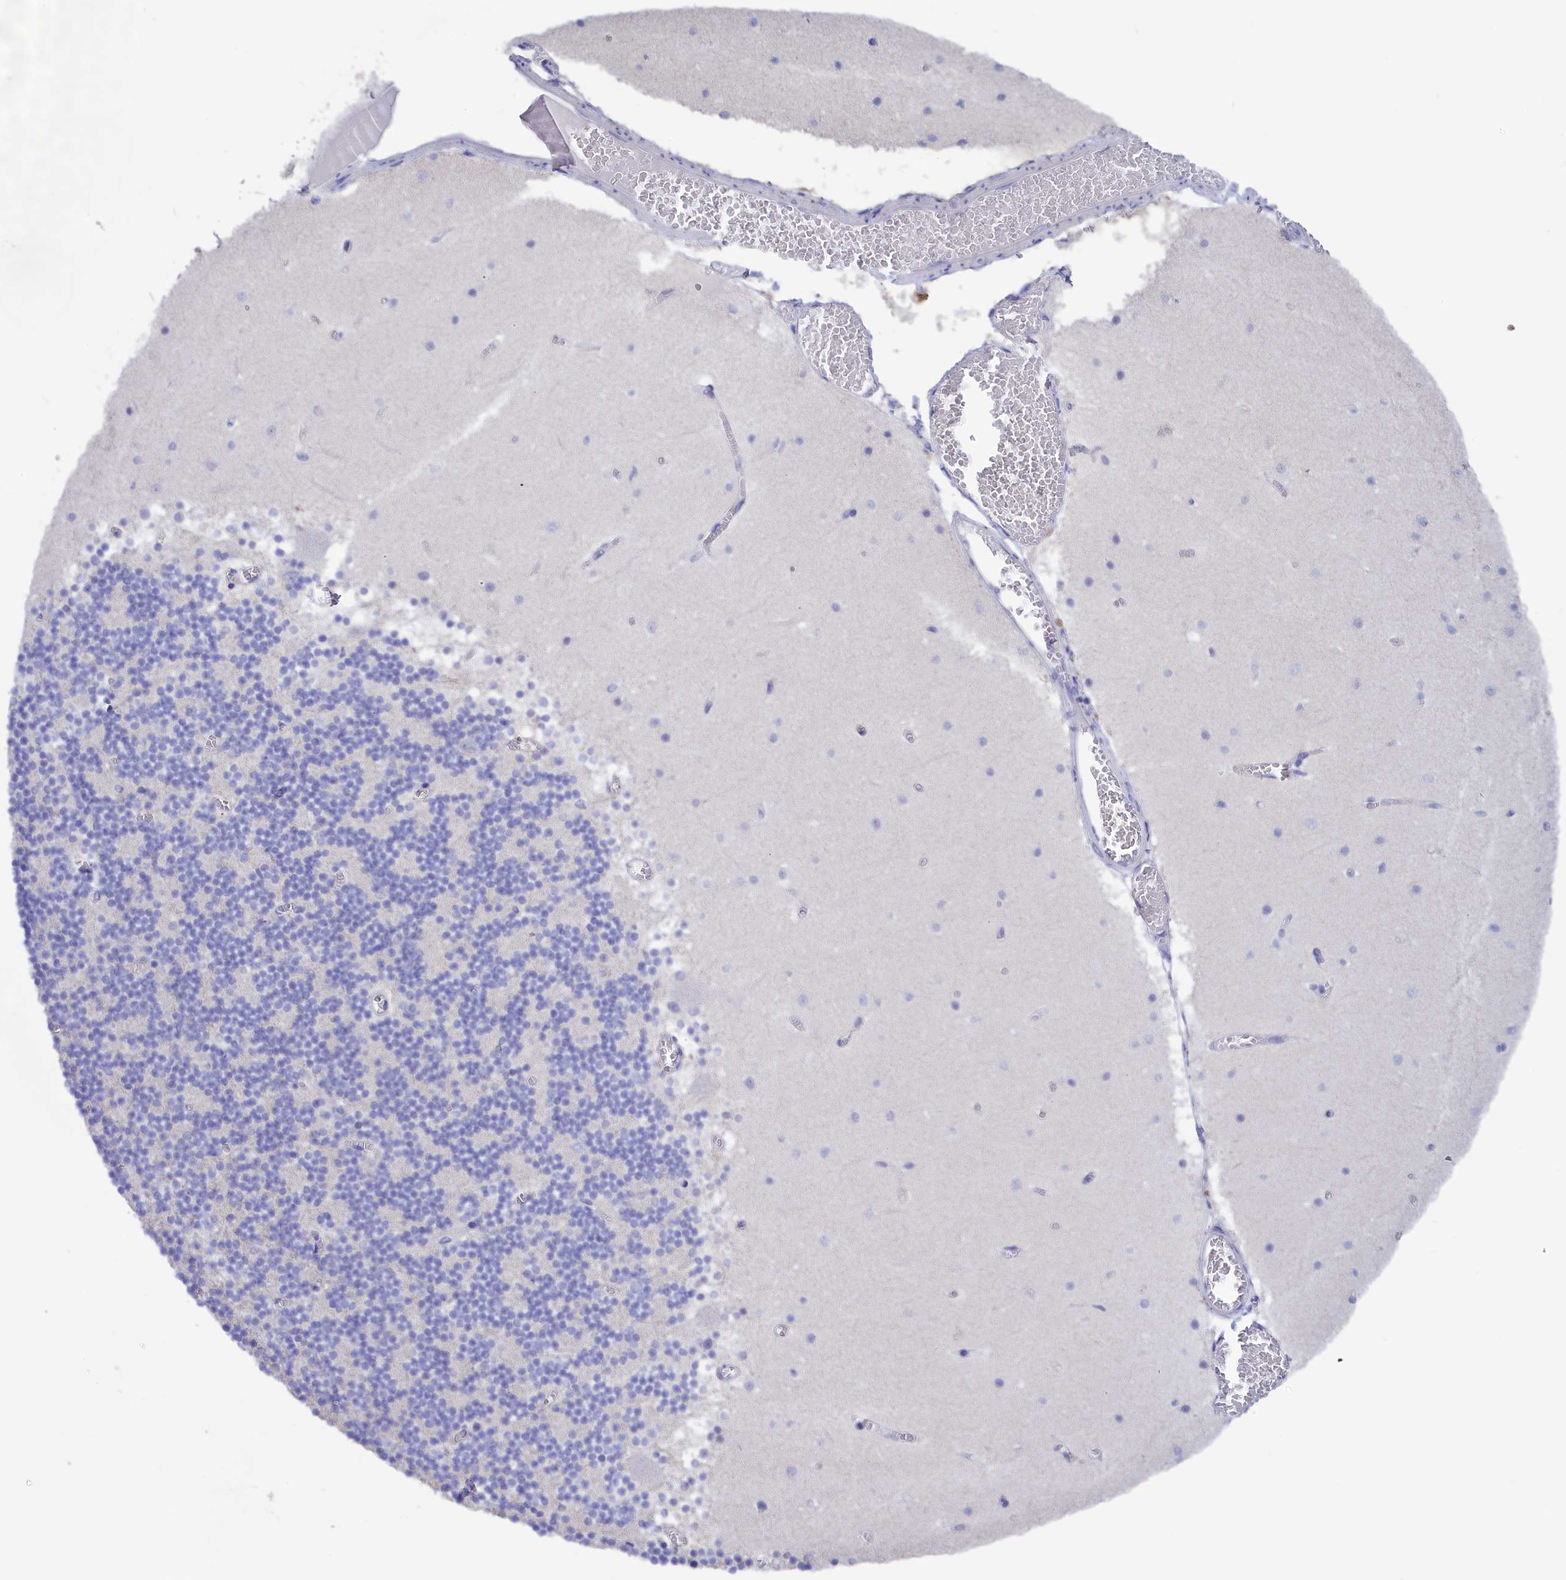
{"staining": {"intensity": "negative", "quantity": "none", "location": "none"}, "tissue": "cerebellum", "cell_type": "Cells in granular layer", "image_type": "normal", "snomed": [{"axis": "morphology", "description": "Normal tissue, NOS"}, {"axis": "topography", "description": "Cerebellum"}], "caption": "The micrograph shows no significant staining in cells in granular layer of cerebellum.", "gene": "PRDM12", "patient": {"sex": "female", "age": 28}}